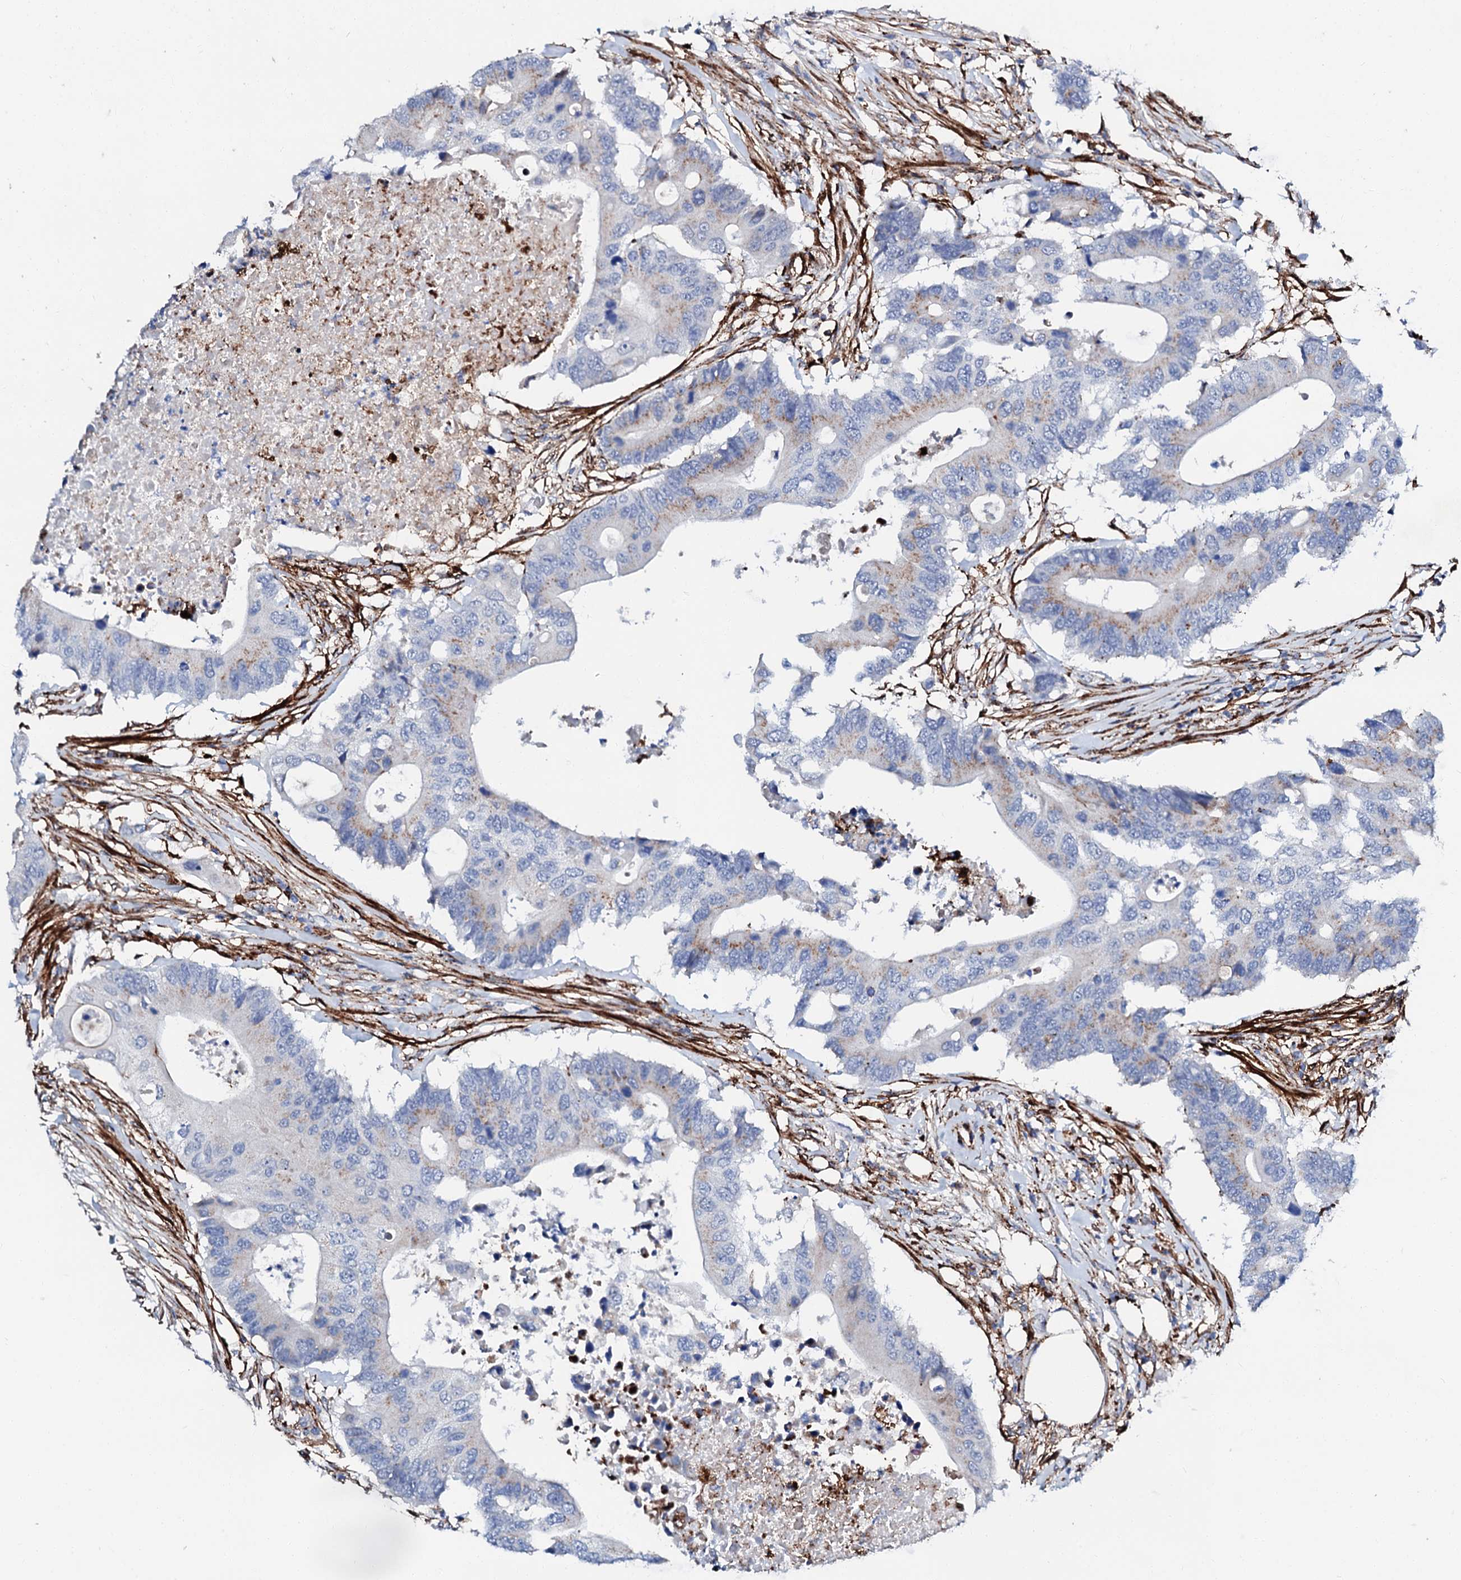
{"staining": {"intensity": "weak", "quantity": "25%-75%", "location": "cytoplasmic/membranous"}, "tissue": "colorectal cancer", "cell_type": "Tumor cells", "image_type": "cancer", "snomed": [{"axis": "morphology", "description": "Adenocarcinoma, NOS"}, {"axis": "topography", "description": "Colon"}], "caption": "Protein expression analysis of human adenocarcinoma (colorectal) reveals weak cytoplasmic/membranous expression in about 25%-75% of tumor cells.", "gene": "MED13L", "patient": {"sex": "male", "age": 71}}